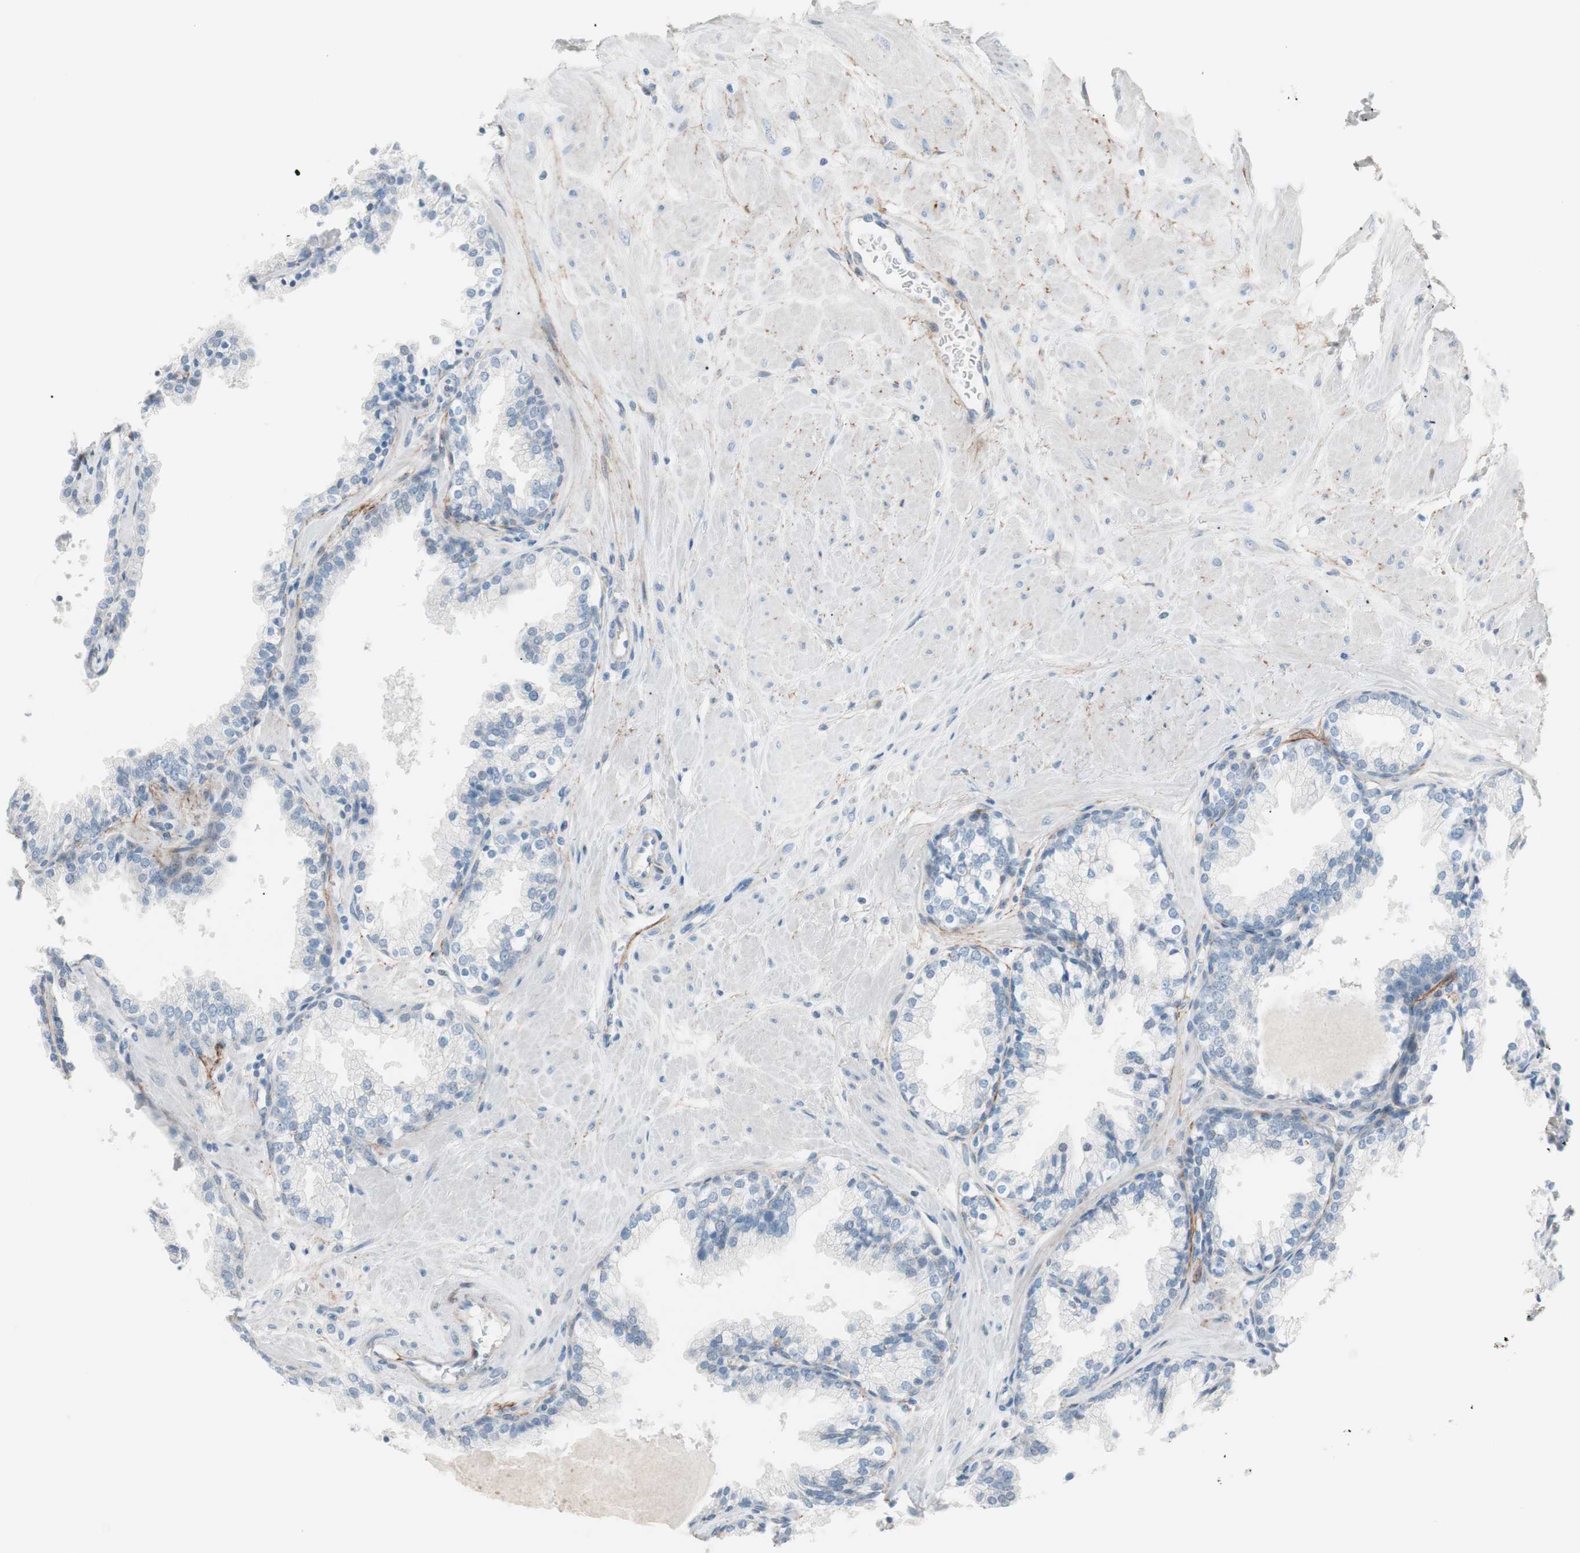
{"staining": {"intensity": "negative", "quantity": "none", "location": "none"}, "tissue": "prostate", "cell_type": "Glandular cells", "image_type": "normal", "snomed": [{"axis": "morphology", "description": "Normal tissue, NOS"}, {"axis": "topography", "description": "Prostate"}], "caption": "The micrograph displays no staining of glandular cells in unremarkable prostate. (Stains: DAB immunohistochemistry with hematoxylin counter stain, Microscopy: brightfield microscopy at high magnification).", "gene": "FOSL1", "patient": {"sex": "male", "age": 51}}